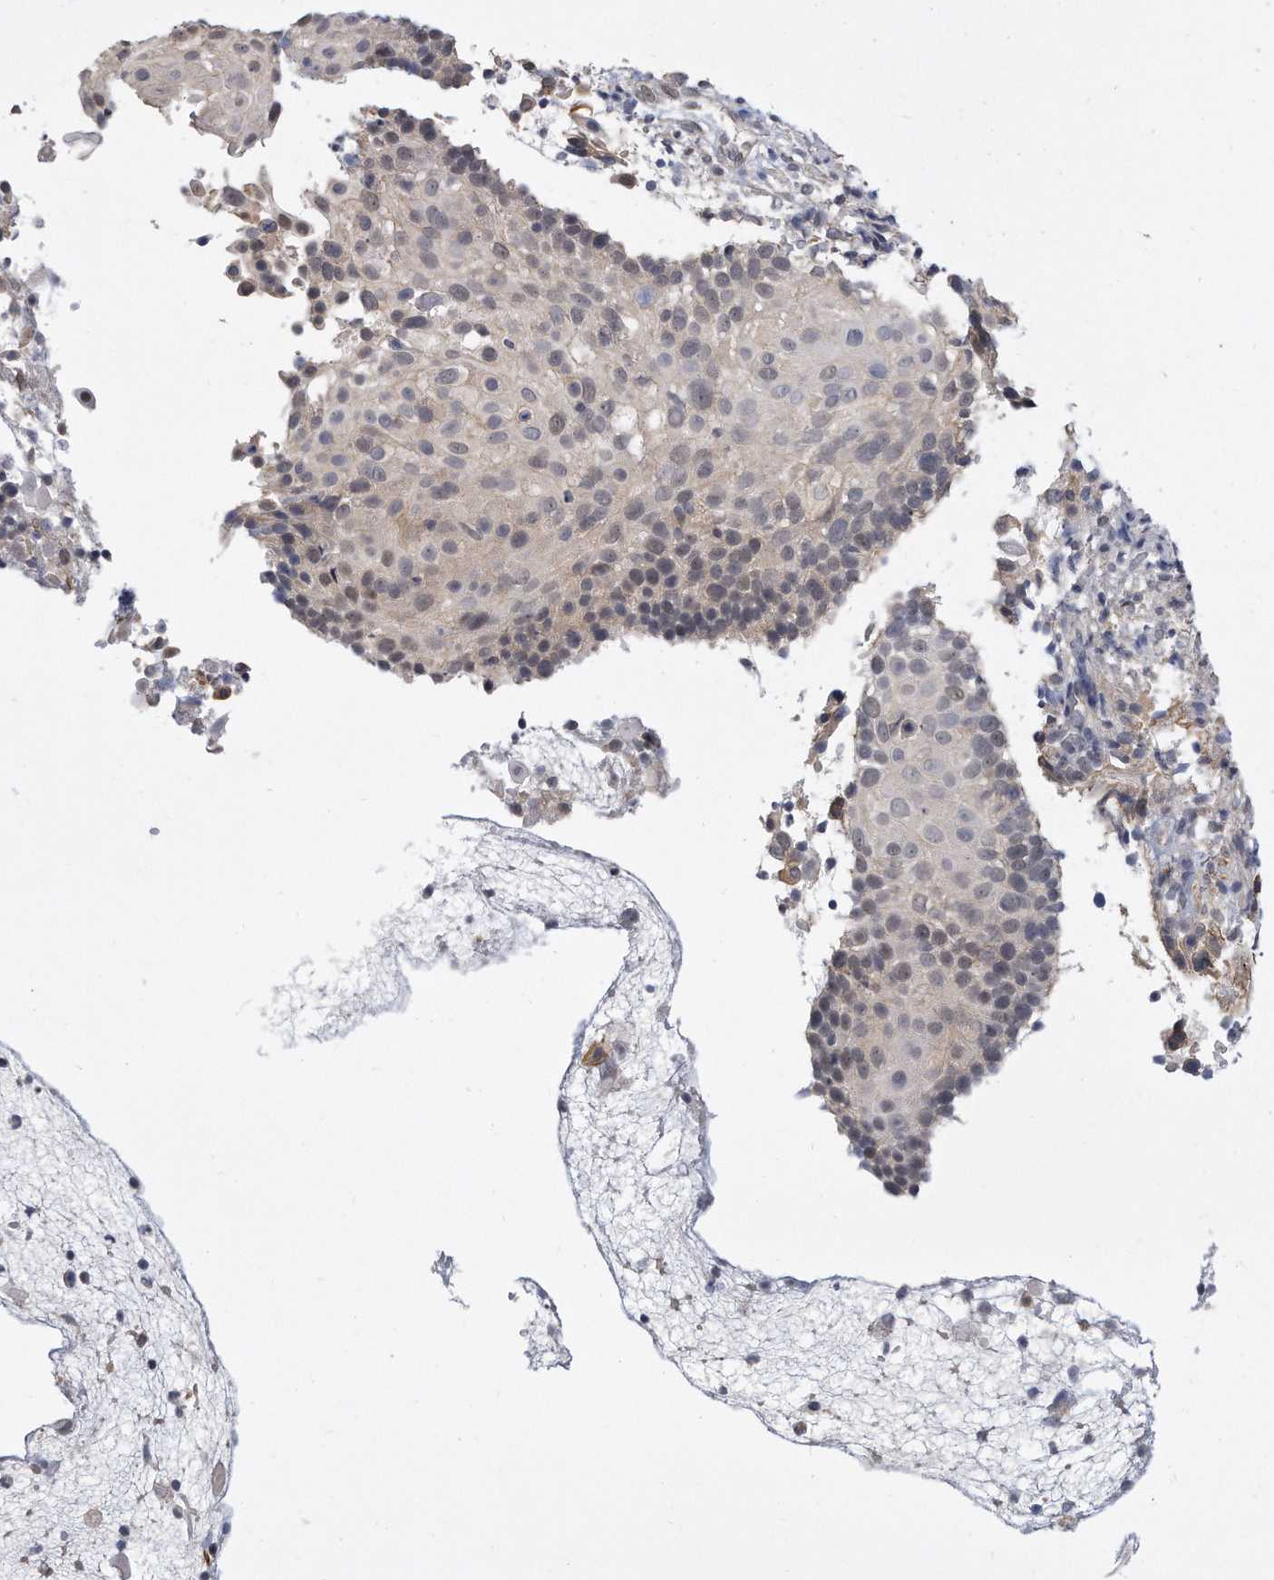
{"staining": {"intensity": "weak", "quantity": "<25%", "location": "nuclear"}, "tissue": "cervical cancer", "cell_type": "Tumor cells", "image_type": "cancer", "snomed": [{"axis": "morphology", "description": "Squamous cell carcinoma, NOS"}, {"axis": "topography", "description": "Cervix"}], "caption": "IHC histopathology image of human cervical cancer (squamous cell carcinoma) stained for a protein (brown), which shows no positivity in tumor cells. (DAB (3,3'-diaminobenzidine) immunohistochemistry visualized using brightfield microscopy, high magnification).", "gene": "TCP1", "patient": {"sex": "female", "age": 74}}